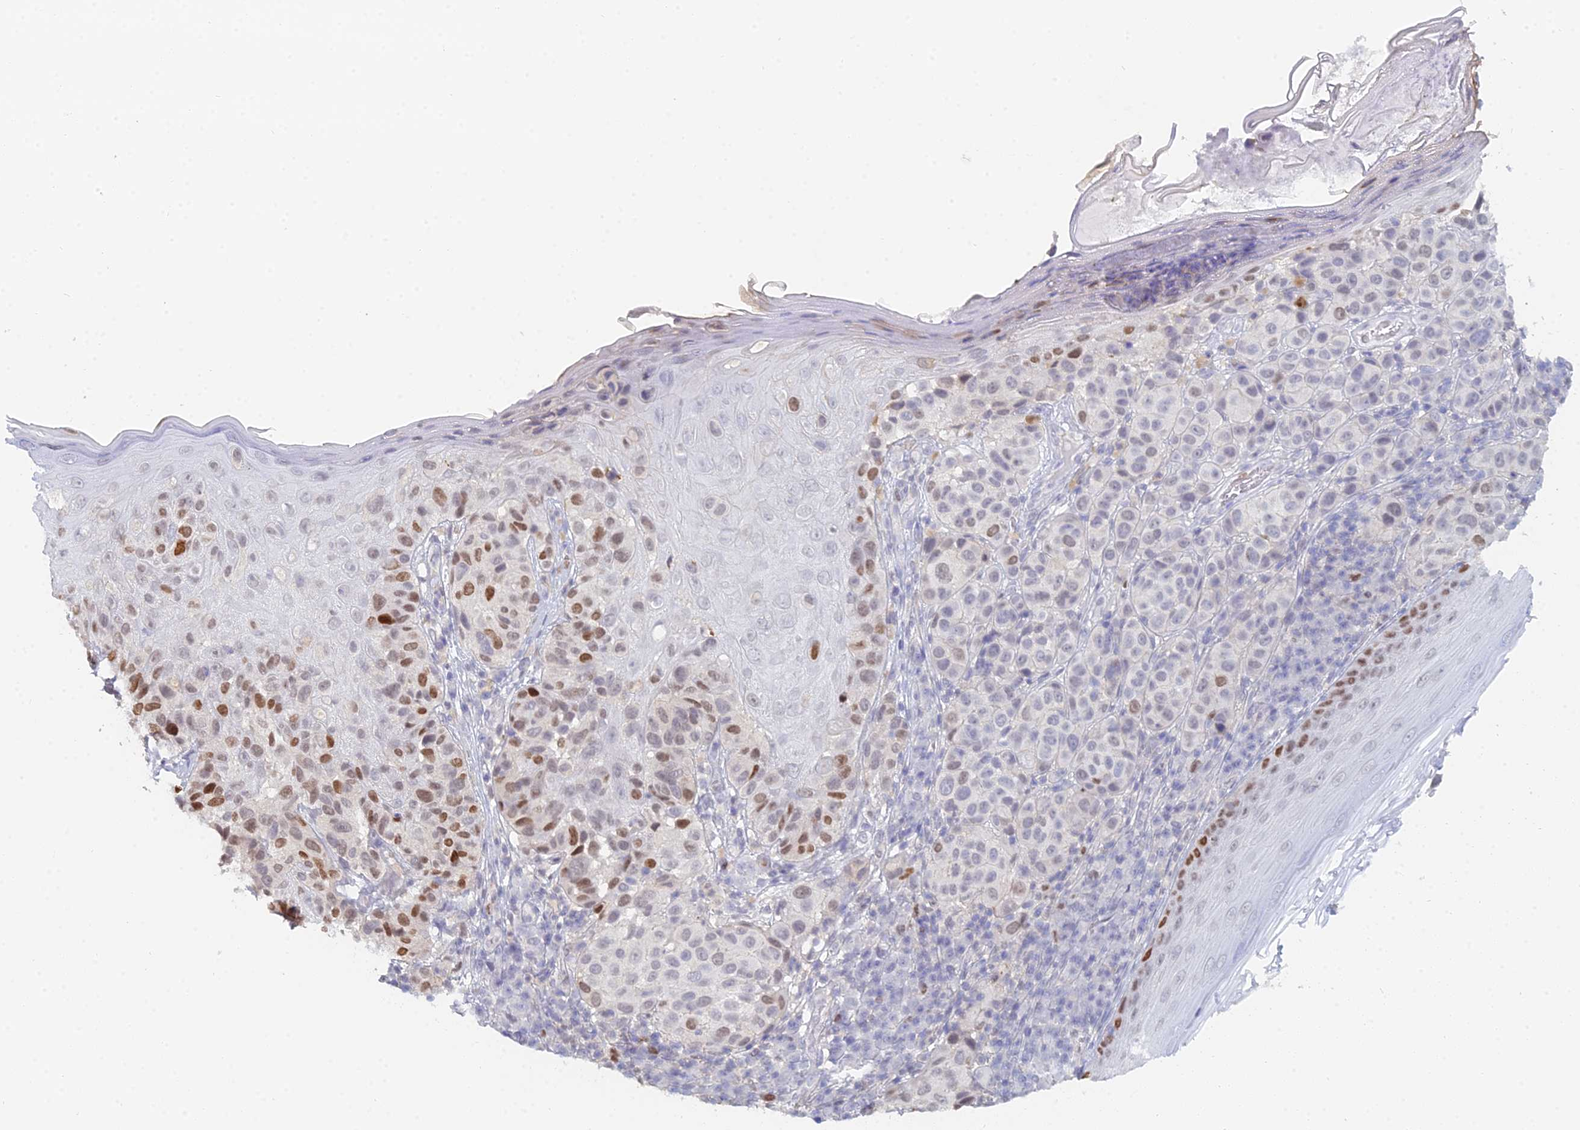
{"staining": {"intensity": "moderate", "quantity": "<25%", "location": "nuclear"}, "tissue": "melanoma", "cell_type": "Tumor cells", "image_type": "cancer", "snomed": [{"axis": "morphology", "description": "Malignant melanoma, NOS"}, {"axis": "topography", "description": "Skin"}], "caption": "A low amount of moderate nuclear expression is appreciated in about <25% of tumor cells in melanoma tissue.", "gene": "MCM2", "patient": {"sex": "male", "age": 38}}